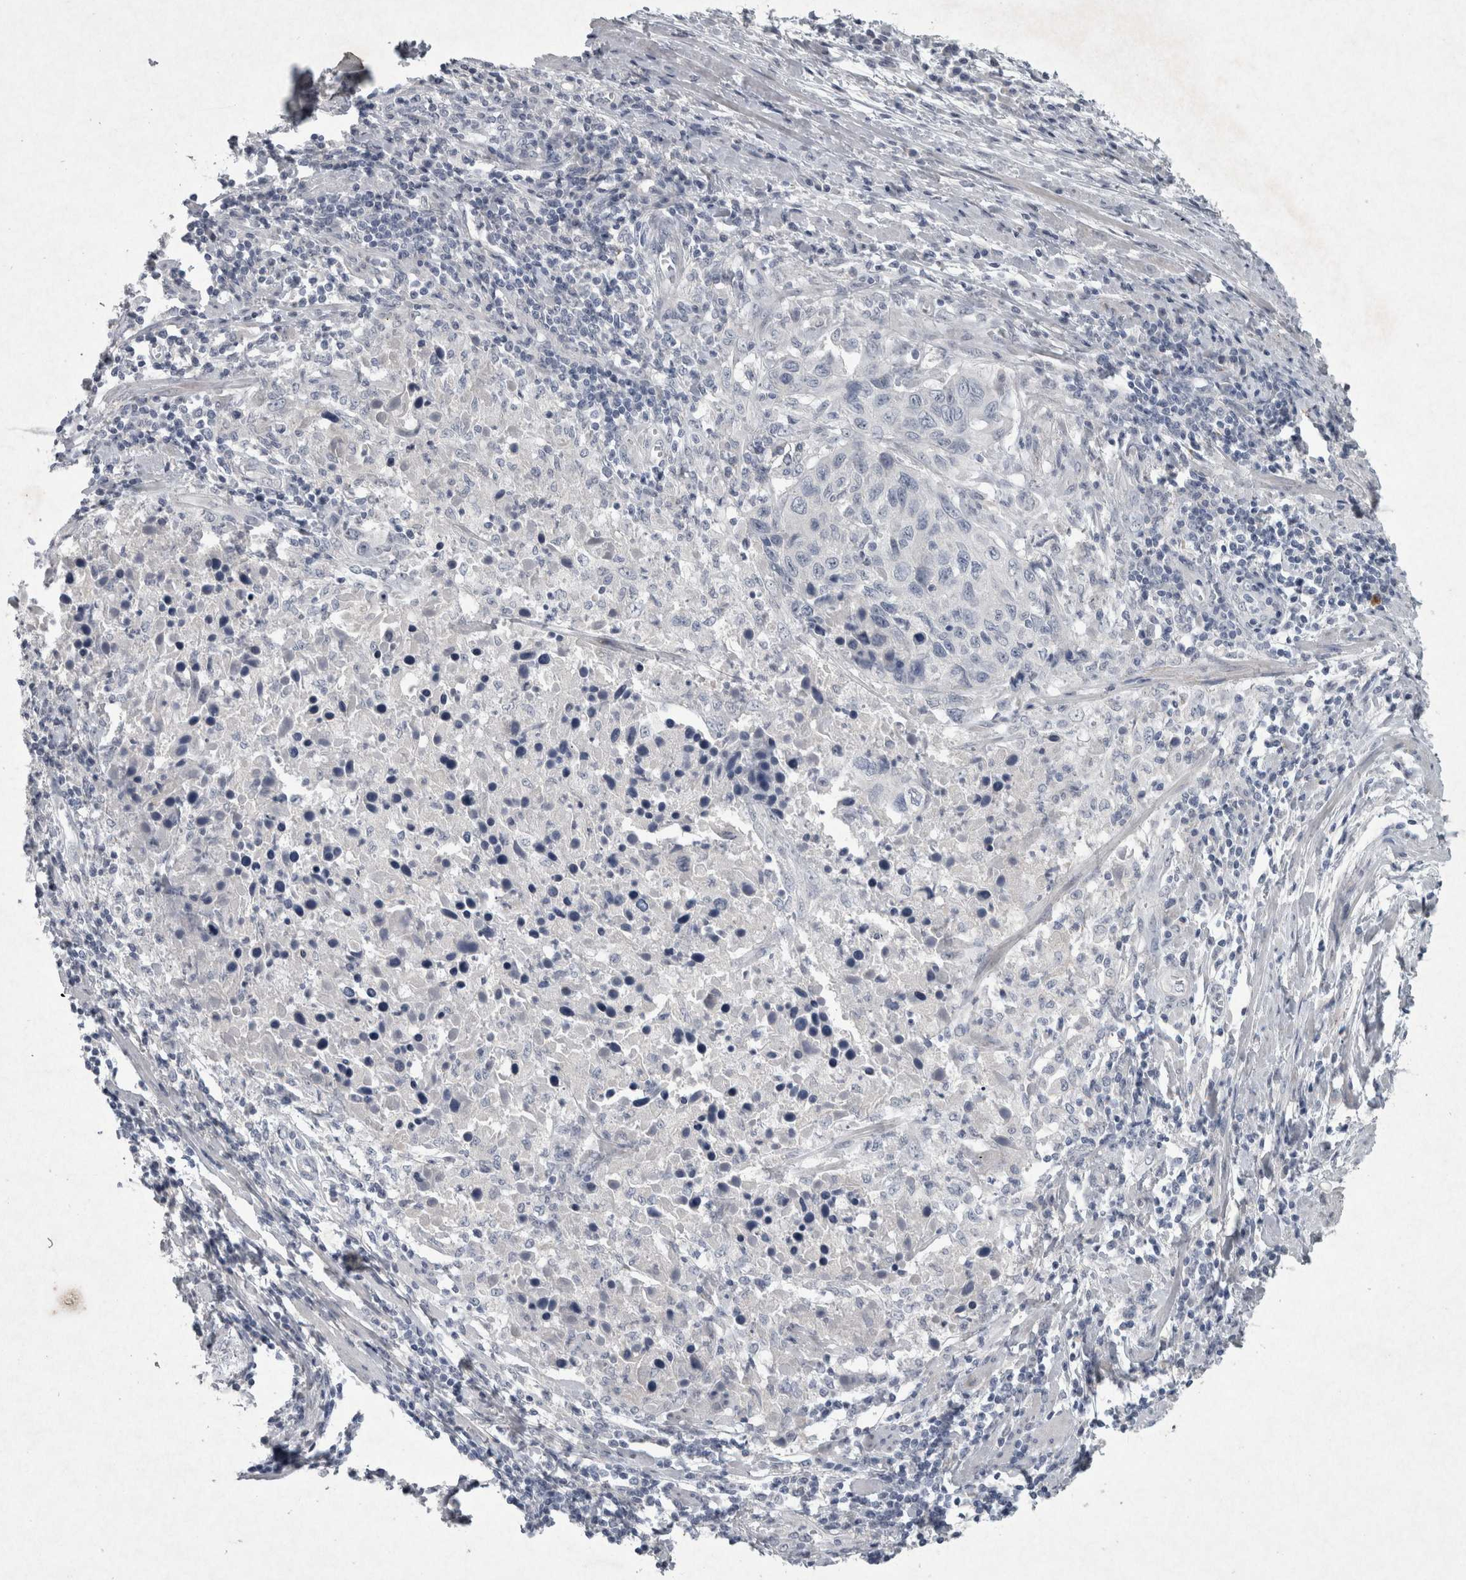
{"staining": {"intensity": "negative", "quantity": "none", "location": "none"}, "tissue": "cervical cancer", "cell_type": "Tumor cells", "image_type": "cancer", "snomed": [{"axis": "morphology", "description": "Squamous cell carcinoma, NOS"}, {"axis": "topography", "description": "Cervix"}], "caption": "A micrograph of squamous cell carcinoma (cervical) stained for a protein shows no brown staining in tumor cells. (Stains: DAB immunohistochemistry with hematoxylin counter stain, Microscopy: brightfield microscopy at high magnification).", "gene": "PDX1", "patient": {"sex": "female", "age": 53}}